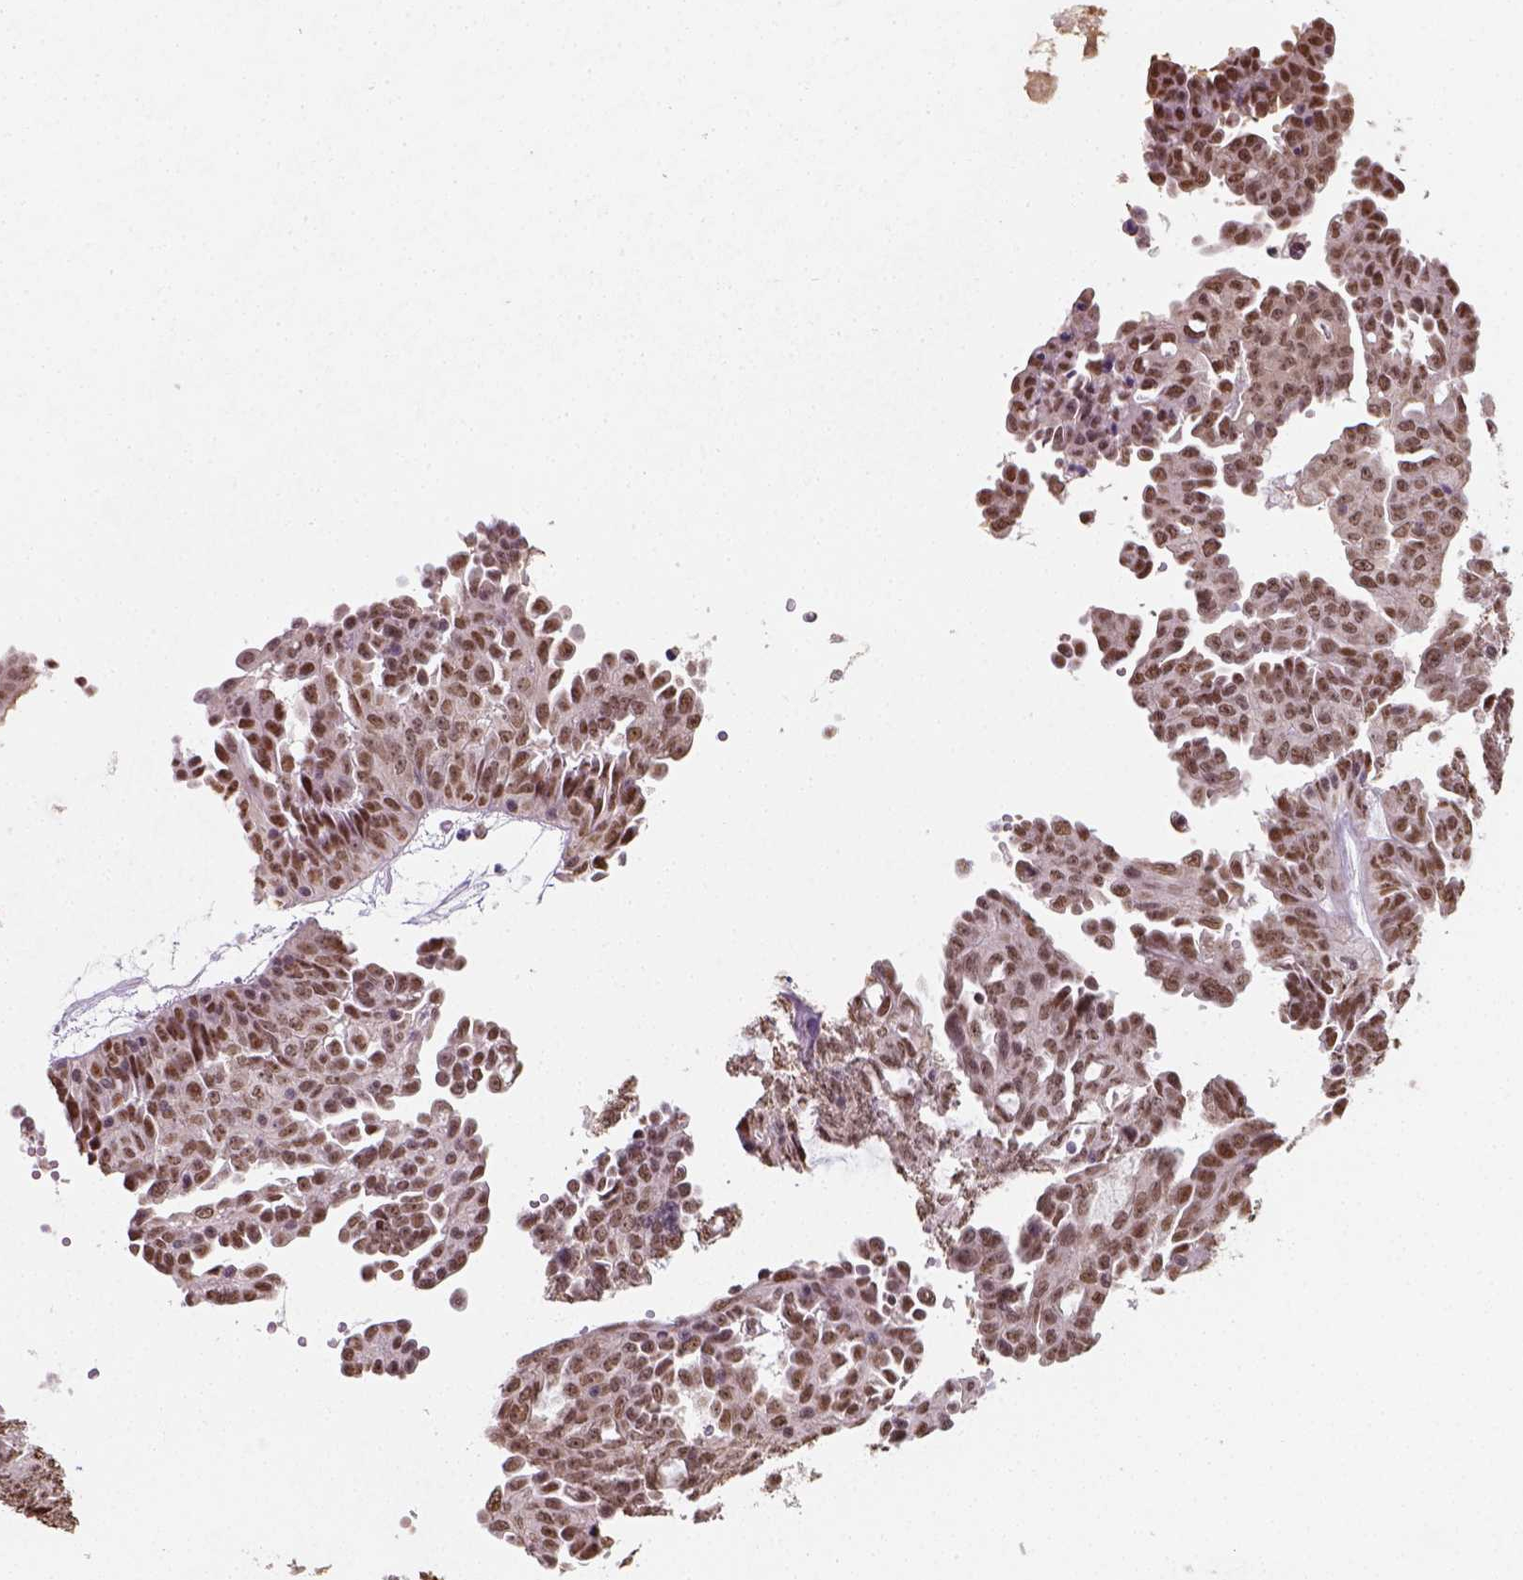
{"staining": {"intensity": "moderate", "quantity": ">75%", "location": "nuclear"}, "tissue": "ovarian cancer", "cell_type": "Tumor cells", "image_type": "cancer", "snomed": [{"axis": "morphology", "description": "Cystadenocarcinoma, serous, NOS"}, {"axis": "topography", "description": "Ovary"}], "caption": "Immunohistochemistry staining of serous cystadenocarcinoma (ovarian), which exhibits medium levels of moderate nuclear staining in about >75% of tumor cells indicating moderate nuclear protein positivity. The staining was performed using DAB (brown) for protein detection and nuclei were counterstained in hematoxylin (blue).", "gene": "C1orf112", "patient": {"sex": "female", "age": 71}}